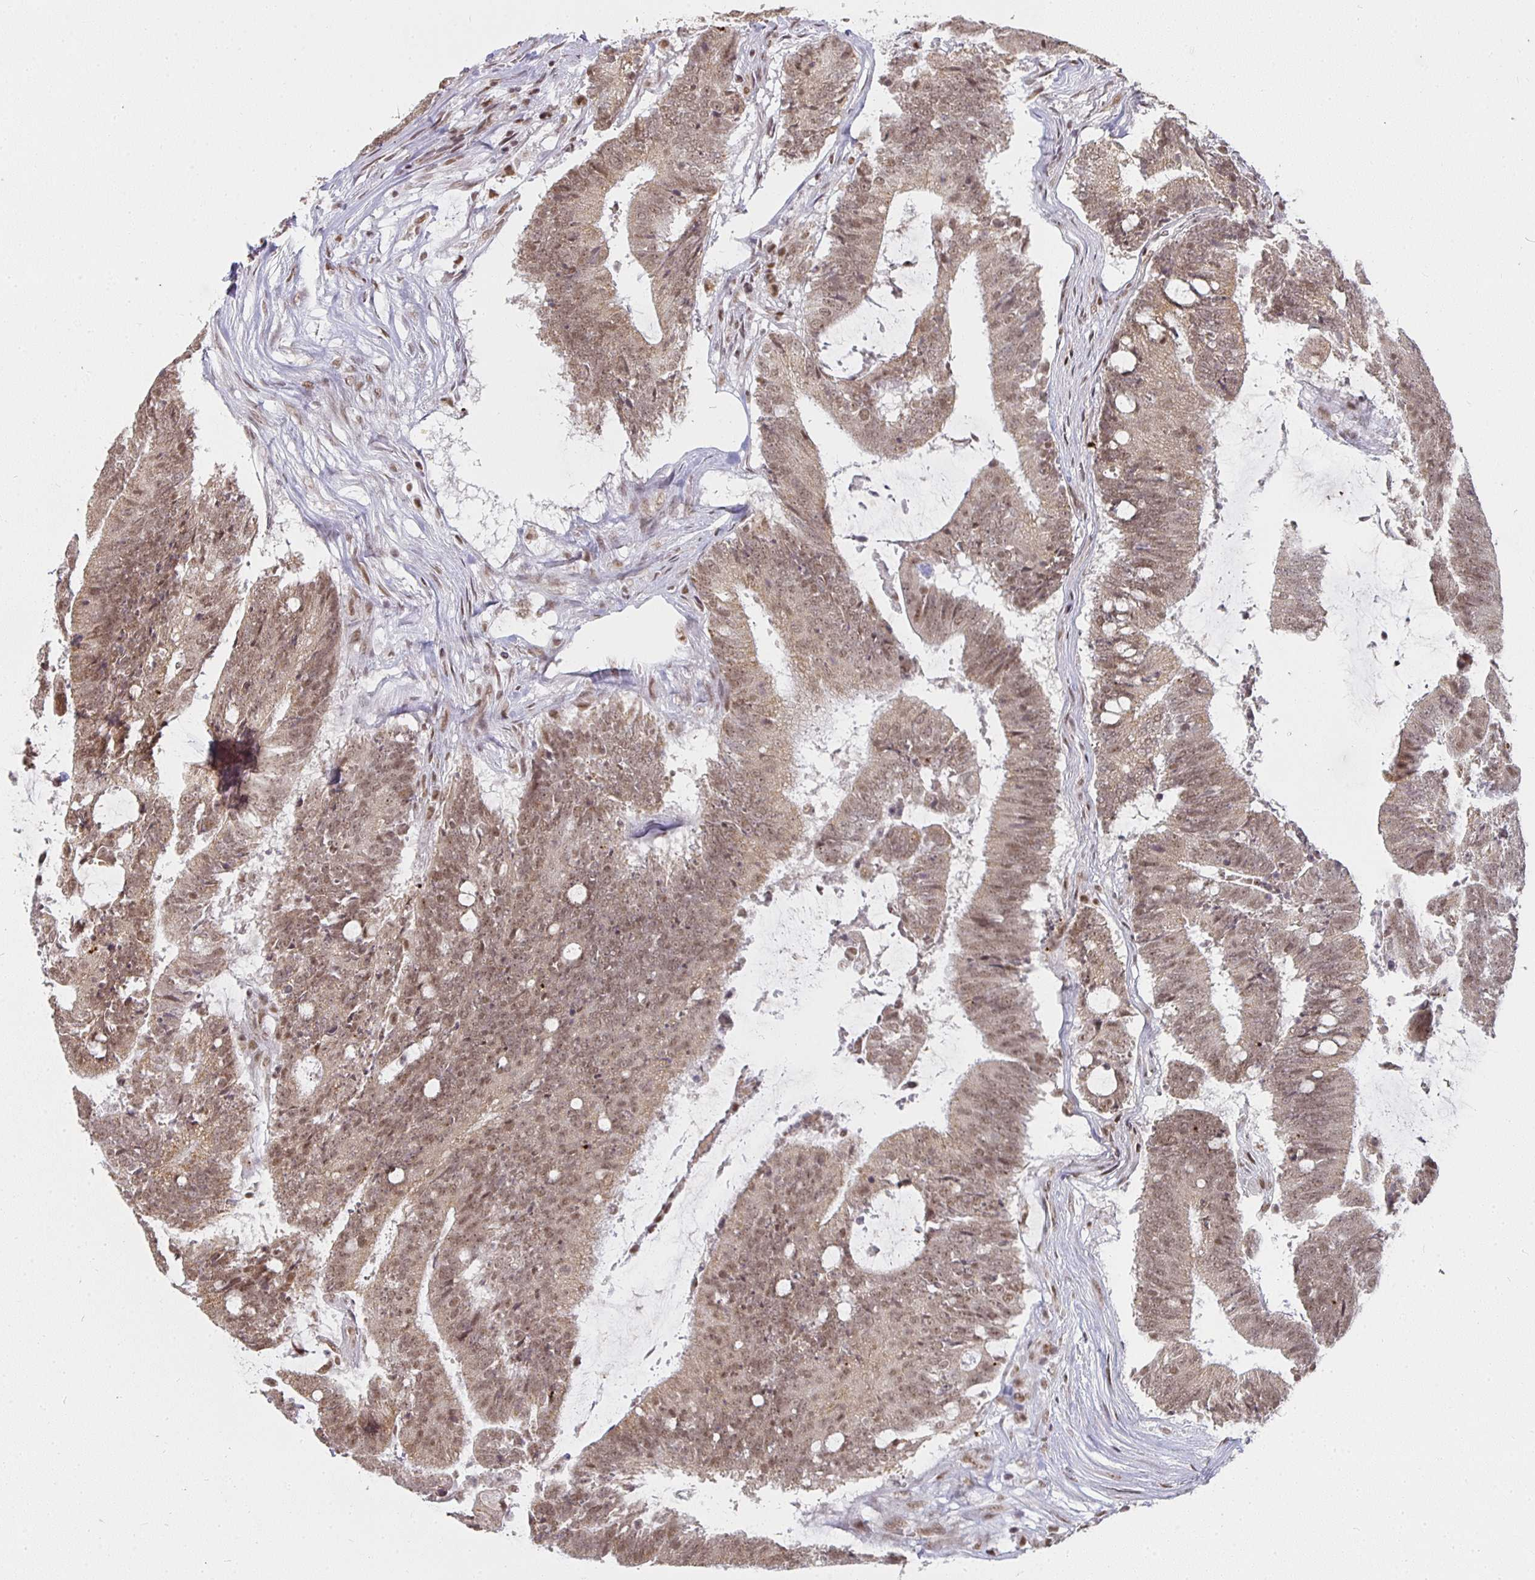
{"staining": {"intensity": "weak", "quantity": ">75%", "location": "cytoplasmic/membranous,nuclear"}, "tissue": "colorectal cancer", "cell_type": "Tumor cells", "image_type": "cancer", "snomed": [{"axis": "morphology", "description": "Adenocarcinoma, NOS"}, {"axis": "topography", "description": "Colon"}], "caption": "IHC staining of colorectal adenocarcinoma, which shows low levels of weak cytoplasmic/membranous and nuclear positivity in about >75% of tumor cells indicating weak cytoplasmic/membranous and nuclear protein staining. The staining was performed using DAB (brown) for protein detection and nuclei were counterstained in hematoxylin (blue).", "gene": "SMARCA2", "patient": {"sex": "female", "age": 43}}